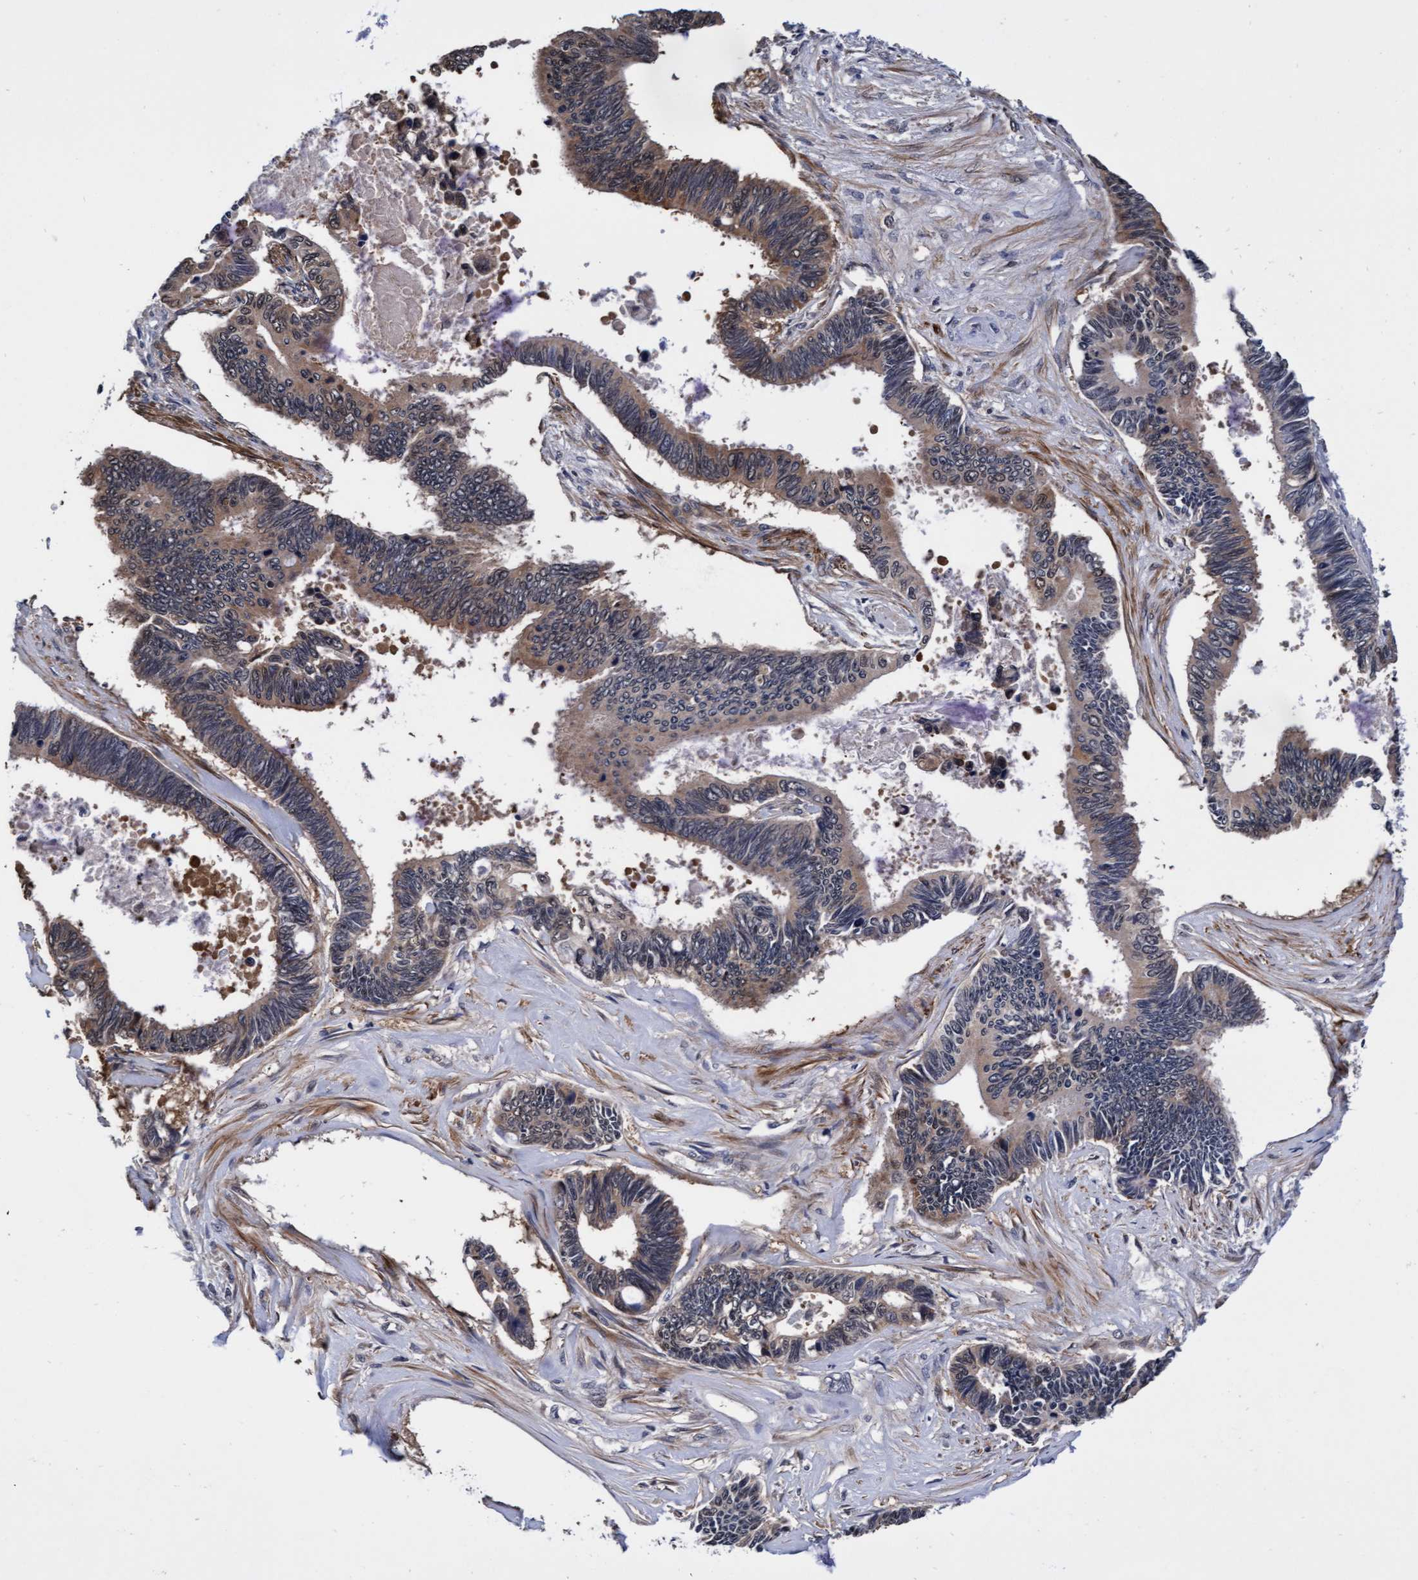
{"staining": {"intensity": "moderate", "quantity": "25%-75%", "location": "cytoplasmic/membranous"}, "tissue": "pancreatic cancer", "cell_type": "Tumor cells", "image_type": "cancer", "snomed": [{"axis": "morphology", "description": "Adenocarcinoma, NOS"}, {"axis": "topography", "description": "Pancreas"}], "caption": "Protein staining of pancreatic adenocarcinoma tissue reveals moderate cytoplasmic/membranous staining in approximately 25%-75% of tumor cells.", "gene": "EFCAB13", "patient": {"sex": "female", "age": 70}}